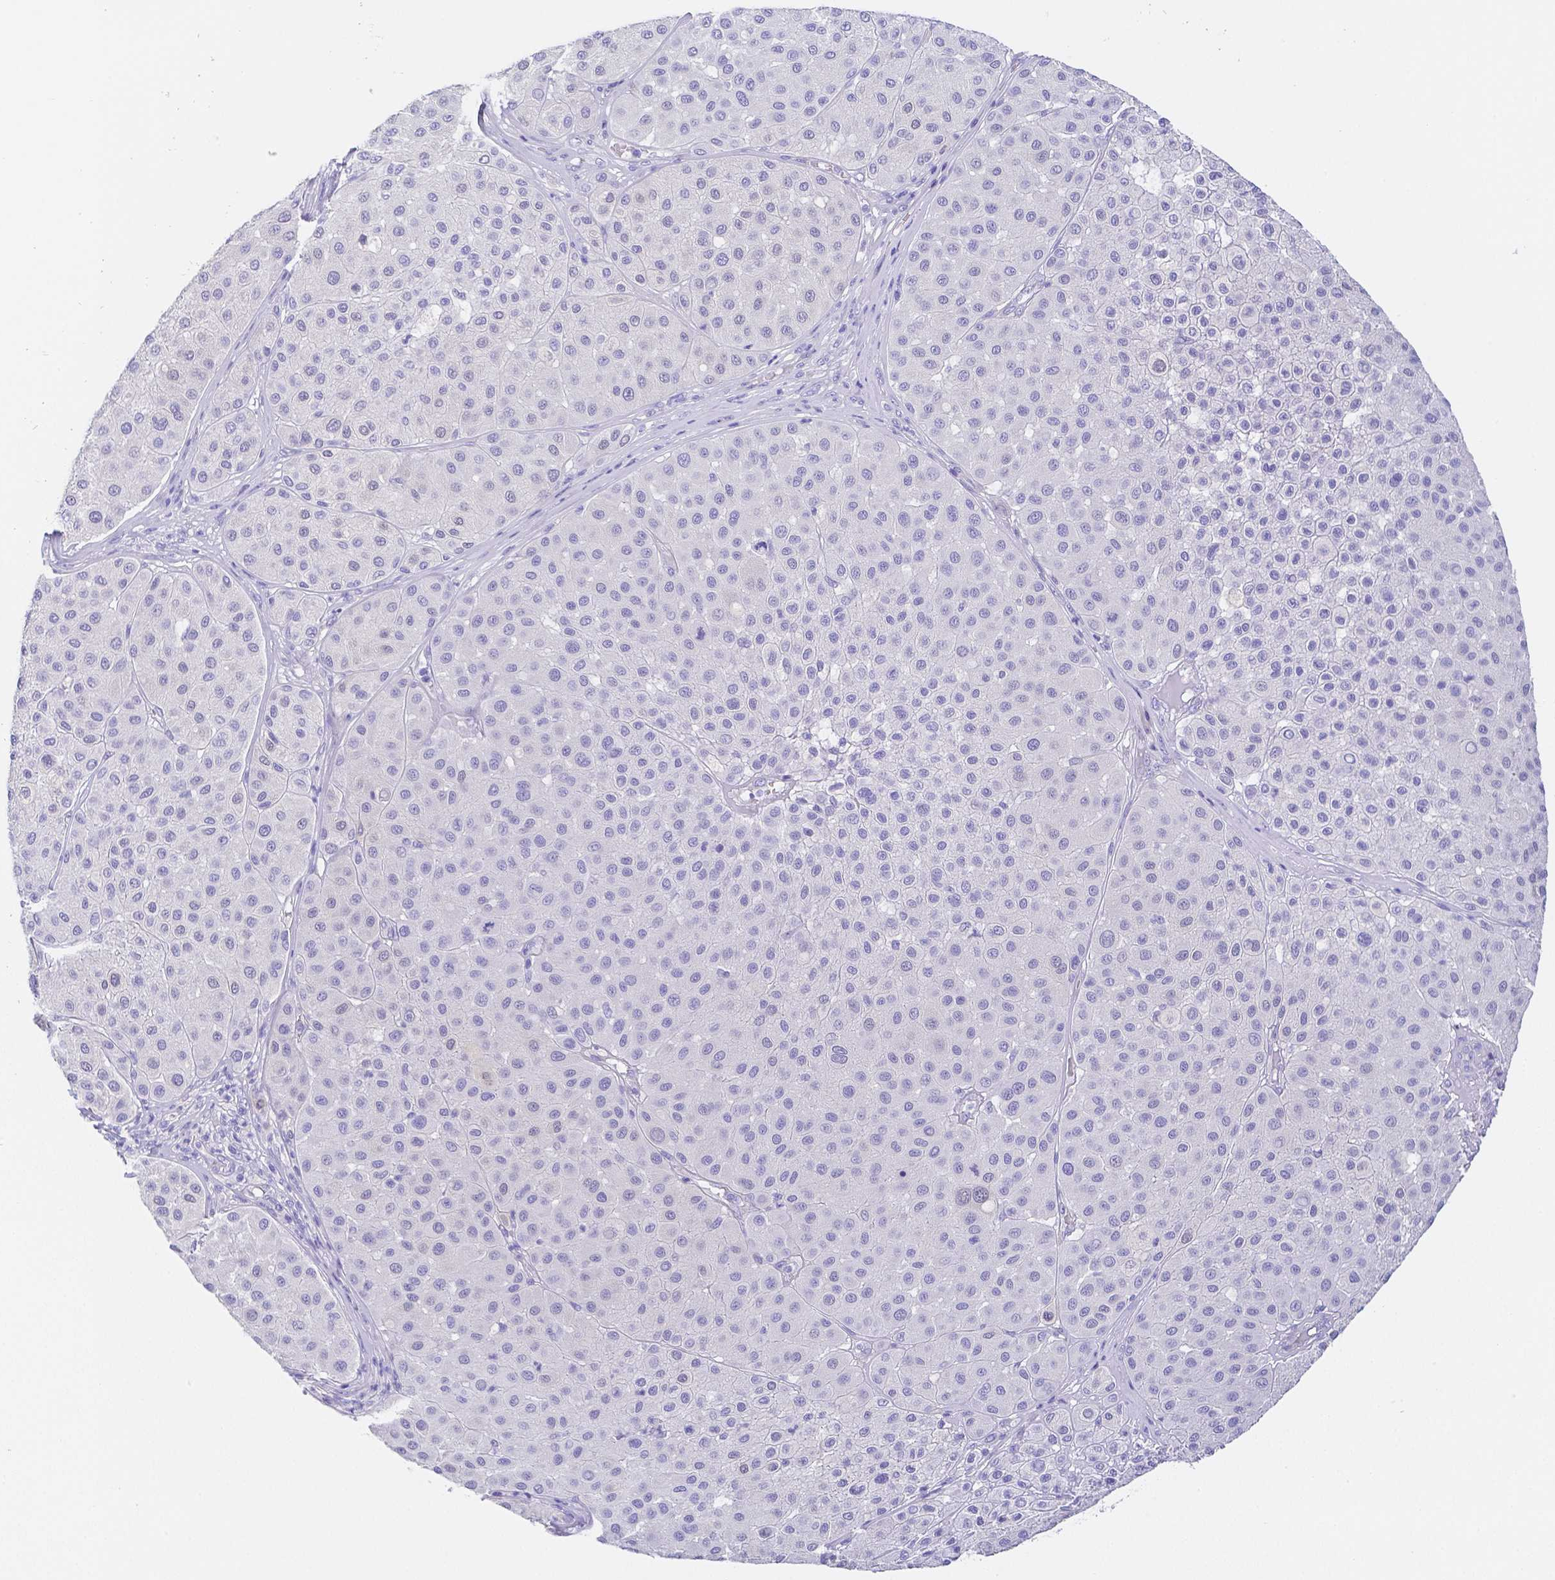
{"staining": {"intensity": "negative", "quantity": "none", "location": "none"}, "tissue": "melanoma", "cell_type": "Tumor cells", "image_type": "cancer", "snomed": [{"axis": "morphology", "description": "Malignant melanoma, Metastatic site"}, {"axis": "topography", "description": "Smooth muscle"}], "caption": "Human melanoma stained for a protein using immunohistochemistry reveals no positivity in tumor cells.", "gene": "ZG16B", "patient": {"sex": "male", "age": 41}}